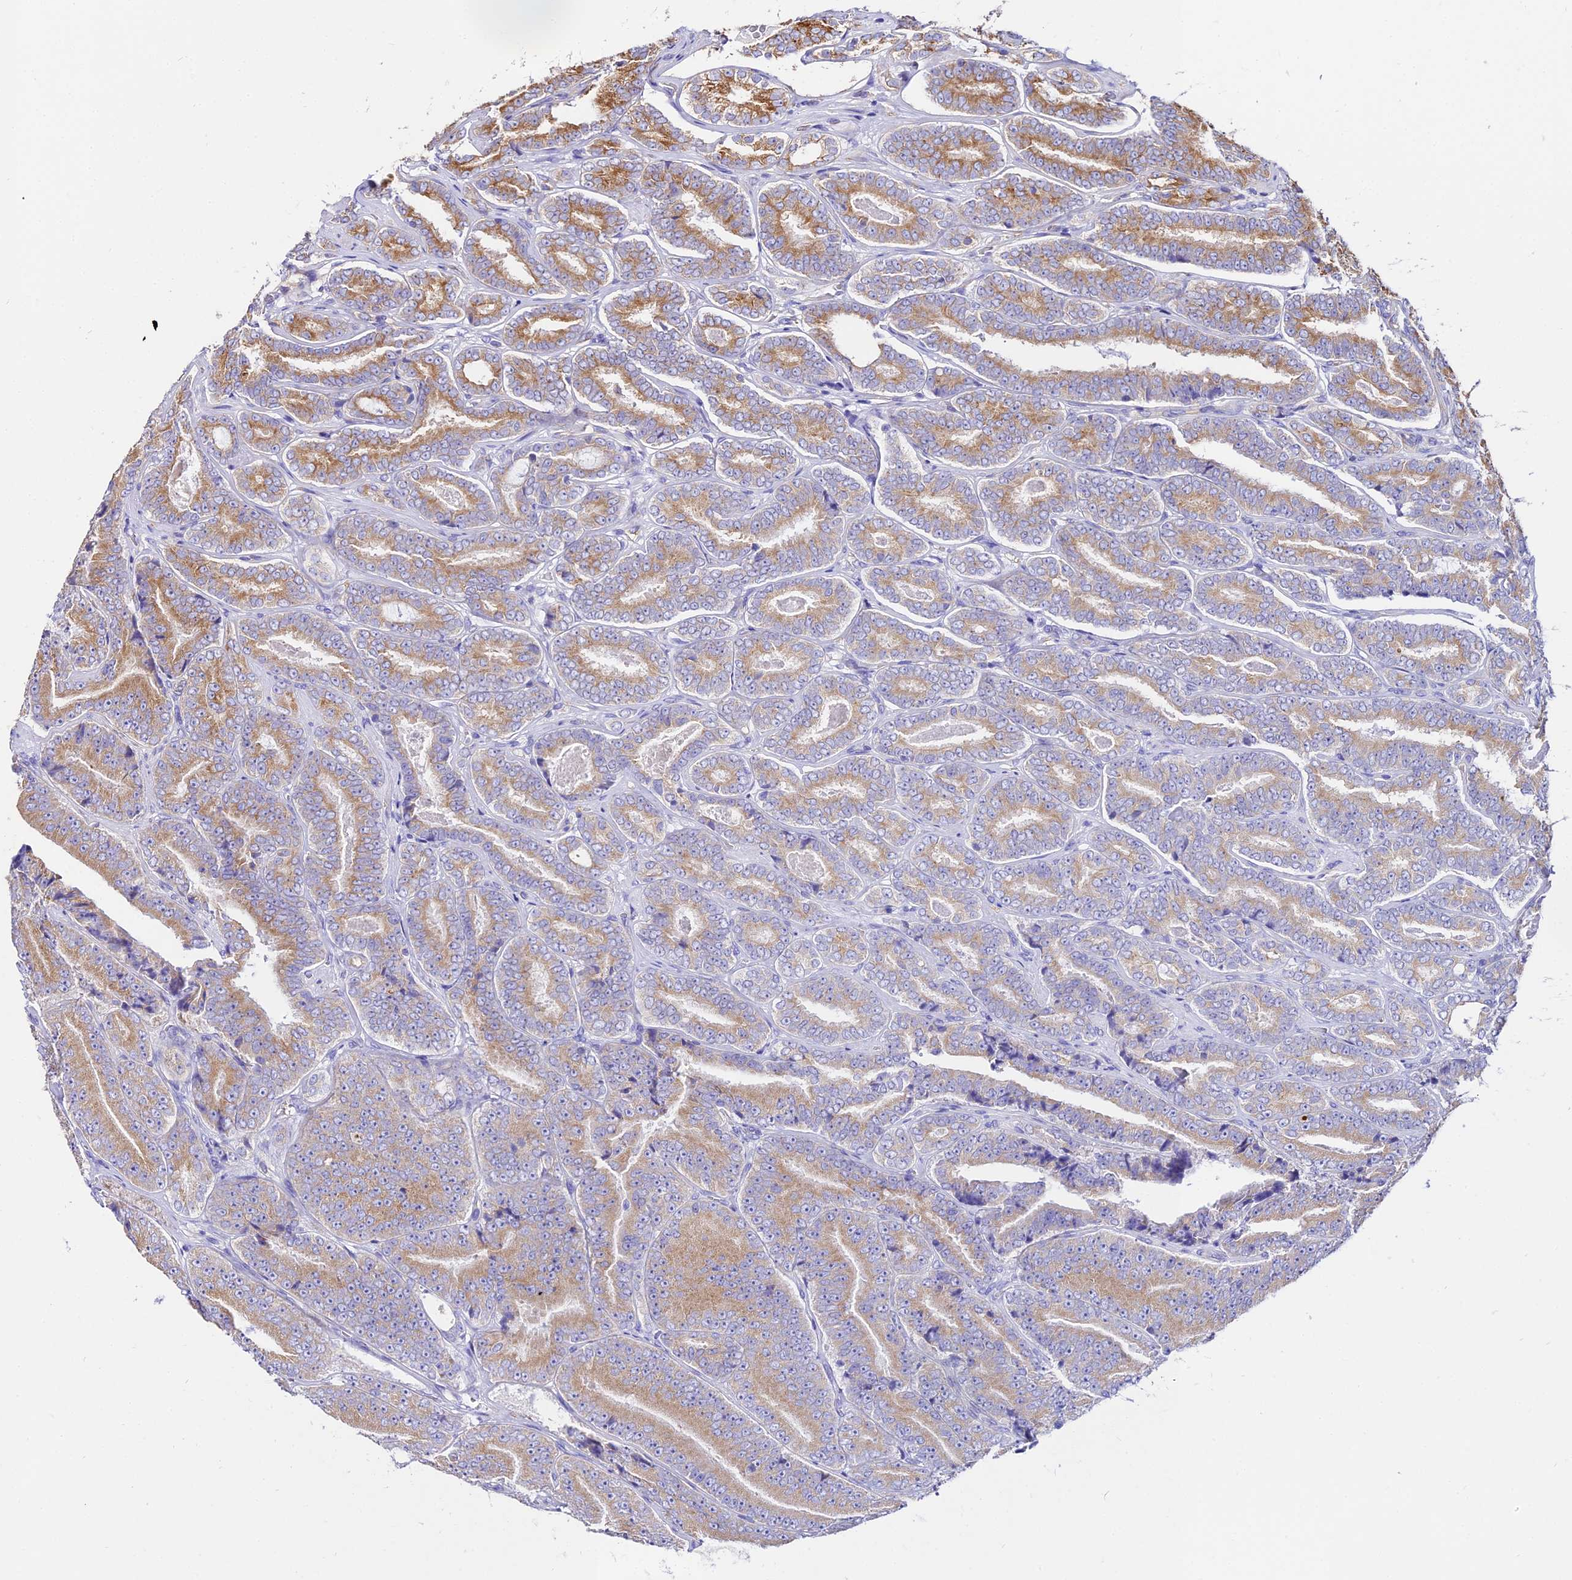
{"staining": {"intensity": "moderate", "quantity": "25%-75%", "location": "cytoplasmic/membranous"}, "tissue": "prostate cancer", "cell_type": "Tumor cells", "image_type": "cancer", "snomed": [{"axis": "morphology", "description": "Adenocarcinoma, High grade"}, {"axis": "topography", "description": "Prostate"}], "caption": "Immunohistochemistry staining of prostate cancer (high-grade adenocarcinoma), which shows medium levels of moderate cytoplasmic/membranous expression in about 25%-75% of tumor cells indicating moderate cytoplasmic/membranous protein staining. The staining was performed using DAB (brown) for protein detection and nuclei were counterstained in hematoxylin (blue).", "gene": "TUBA3D", "patient": {"sex": "male", "age": 72}}